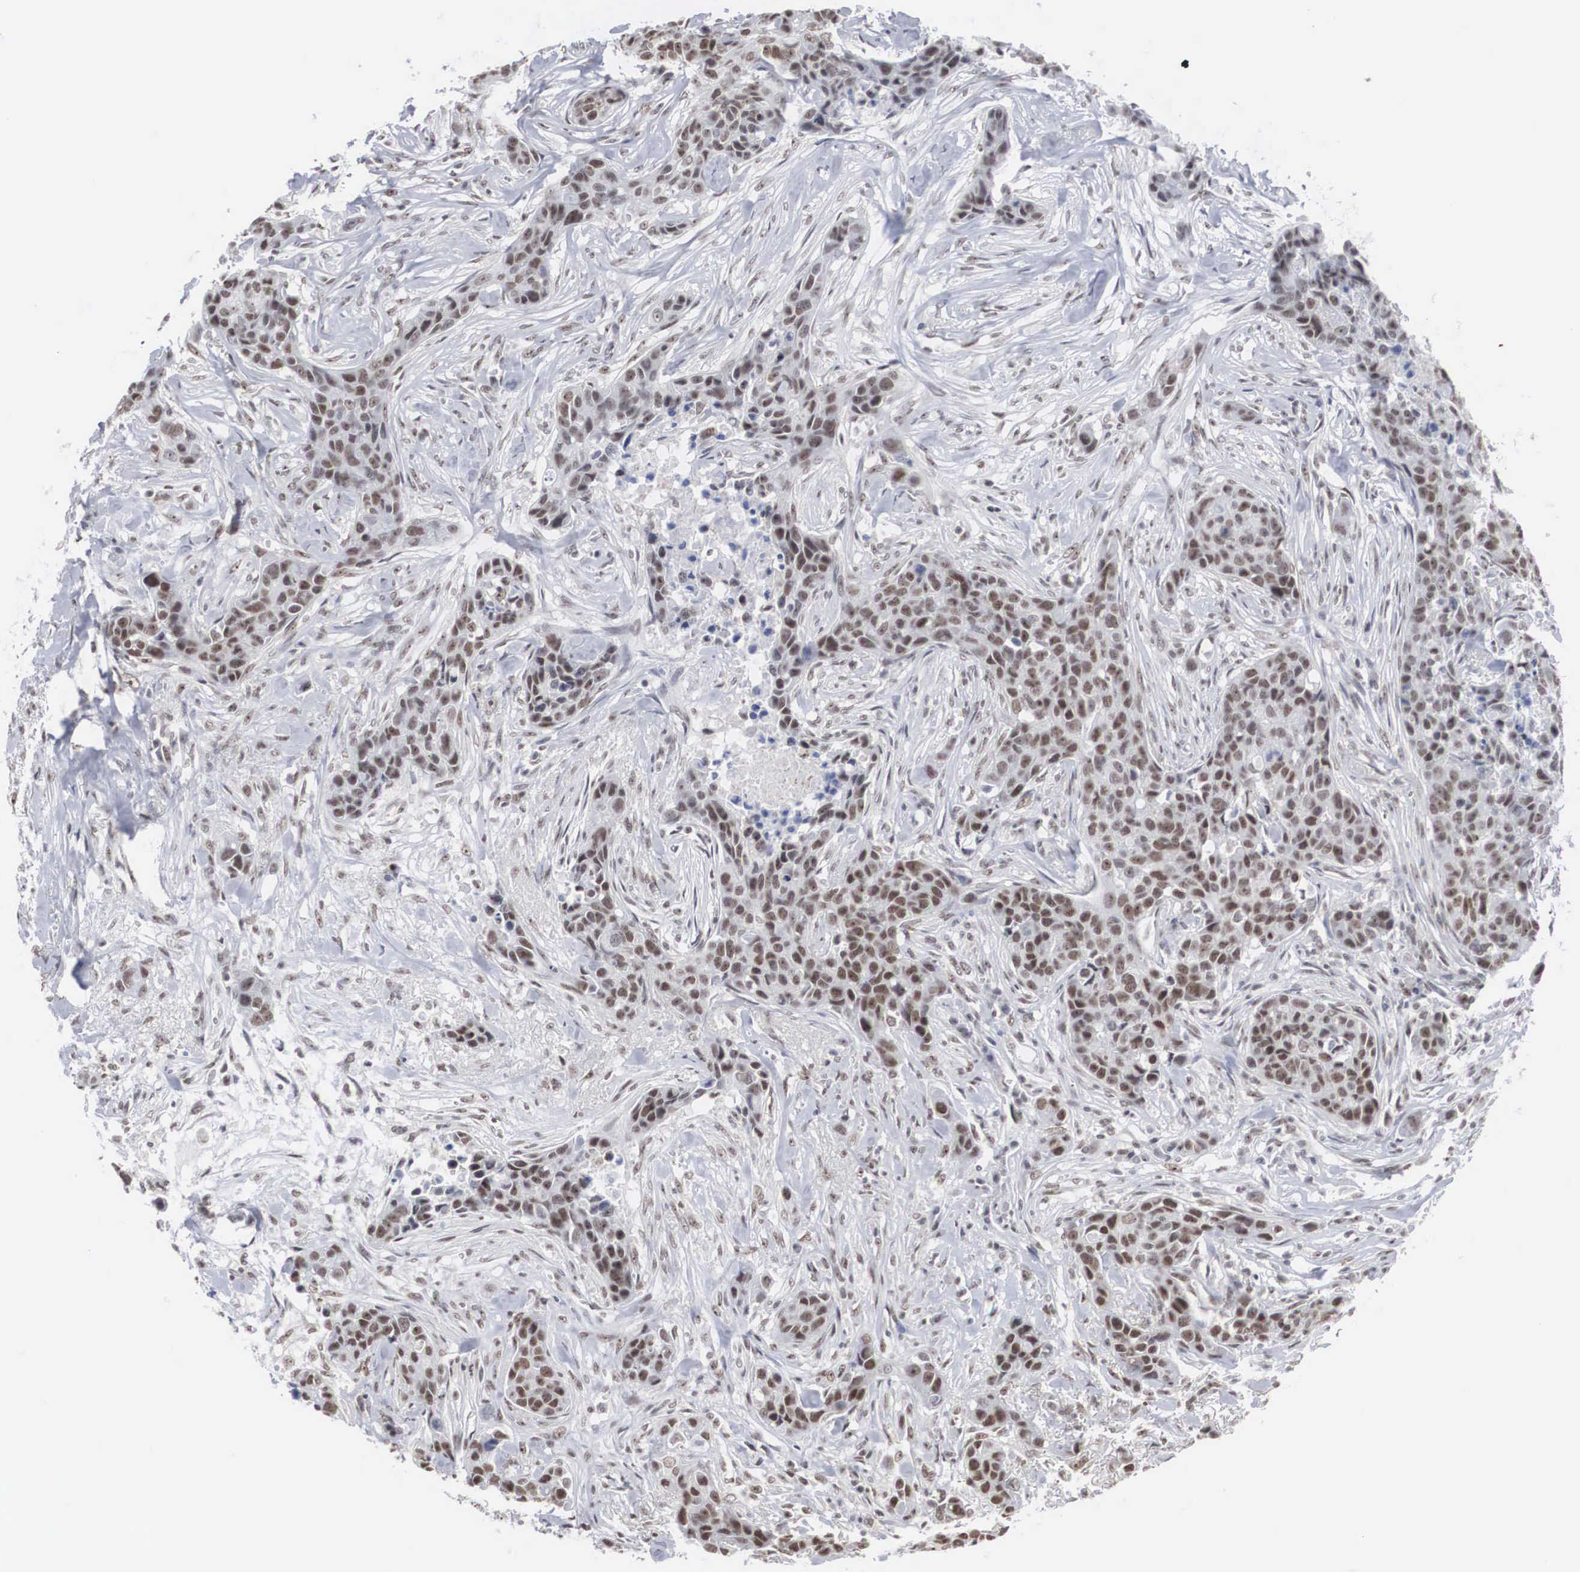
{"staining": {"intensity": "strong", "quantity": ">75%", "location": "nuclear"}, "tissue": "breast cancer", "cell_type": "Tumor cells", "image_type": "cancer", "snomed": [{"axis": "morphology", "description": "Duct carcinoma"}, {"axis": "topography", "description": "Breast"}], "caption": "Immunohistochemical staining of intraductal carcinoma (breast) exhibits high levels of strong nuclear protein expression in approximately >75% of tumor cells.", "gene": "AUTS2", "patient": {"sex": "female", "age": 91}}